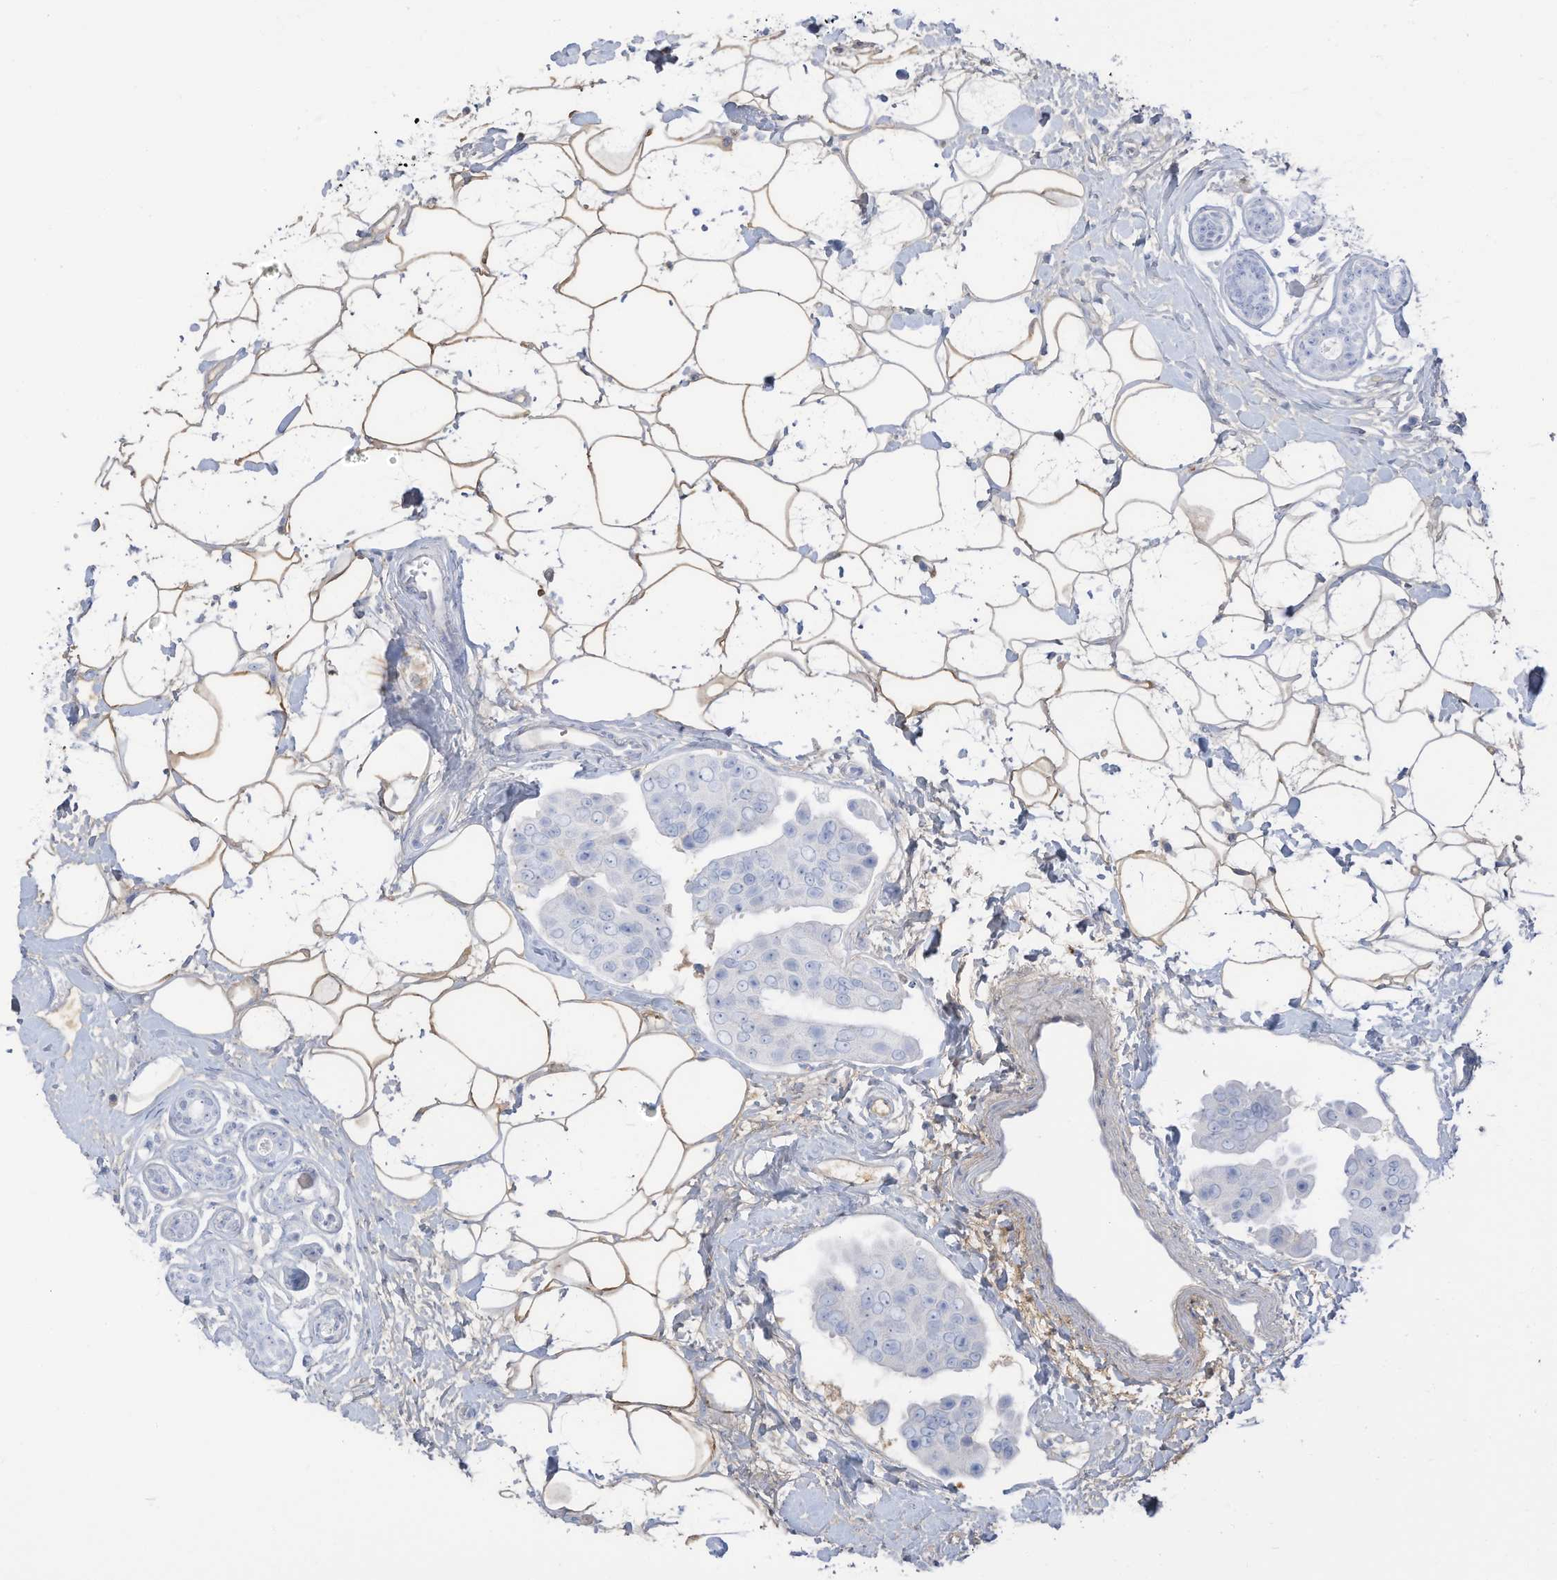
{"staining": {"intensity": "negative", "quantity": "none", "location": "none"}, "tissue": "breast cancer", "cell_type": "Tumor cells", "image_type": "cancer", "snomed": [{"axis": "morphology", "description": "Normal tissue, NOS"}, {"axis": "morphology", "description": "Duct carcinoma"}, {"axis": "topography", "description": "Breast"}], "caption": "Invasive ductal carcinoma (breast) was stained to show a protein in brown. There is no significant positivity in tumor cells.", "gene": "HSD17B13", "patient": {"sex": "female", "age": 39}}